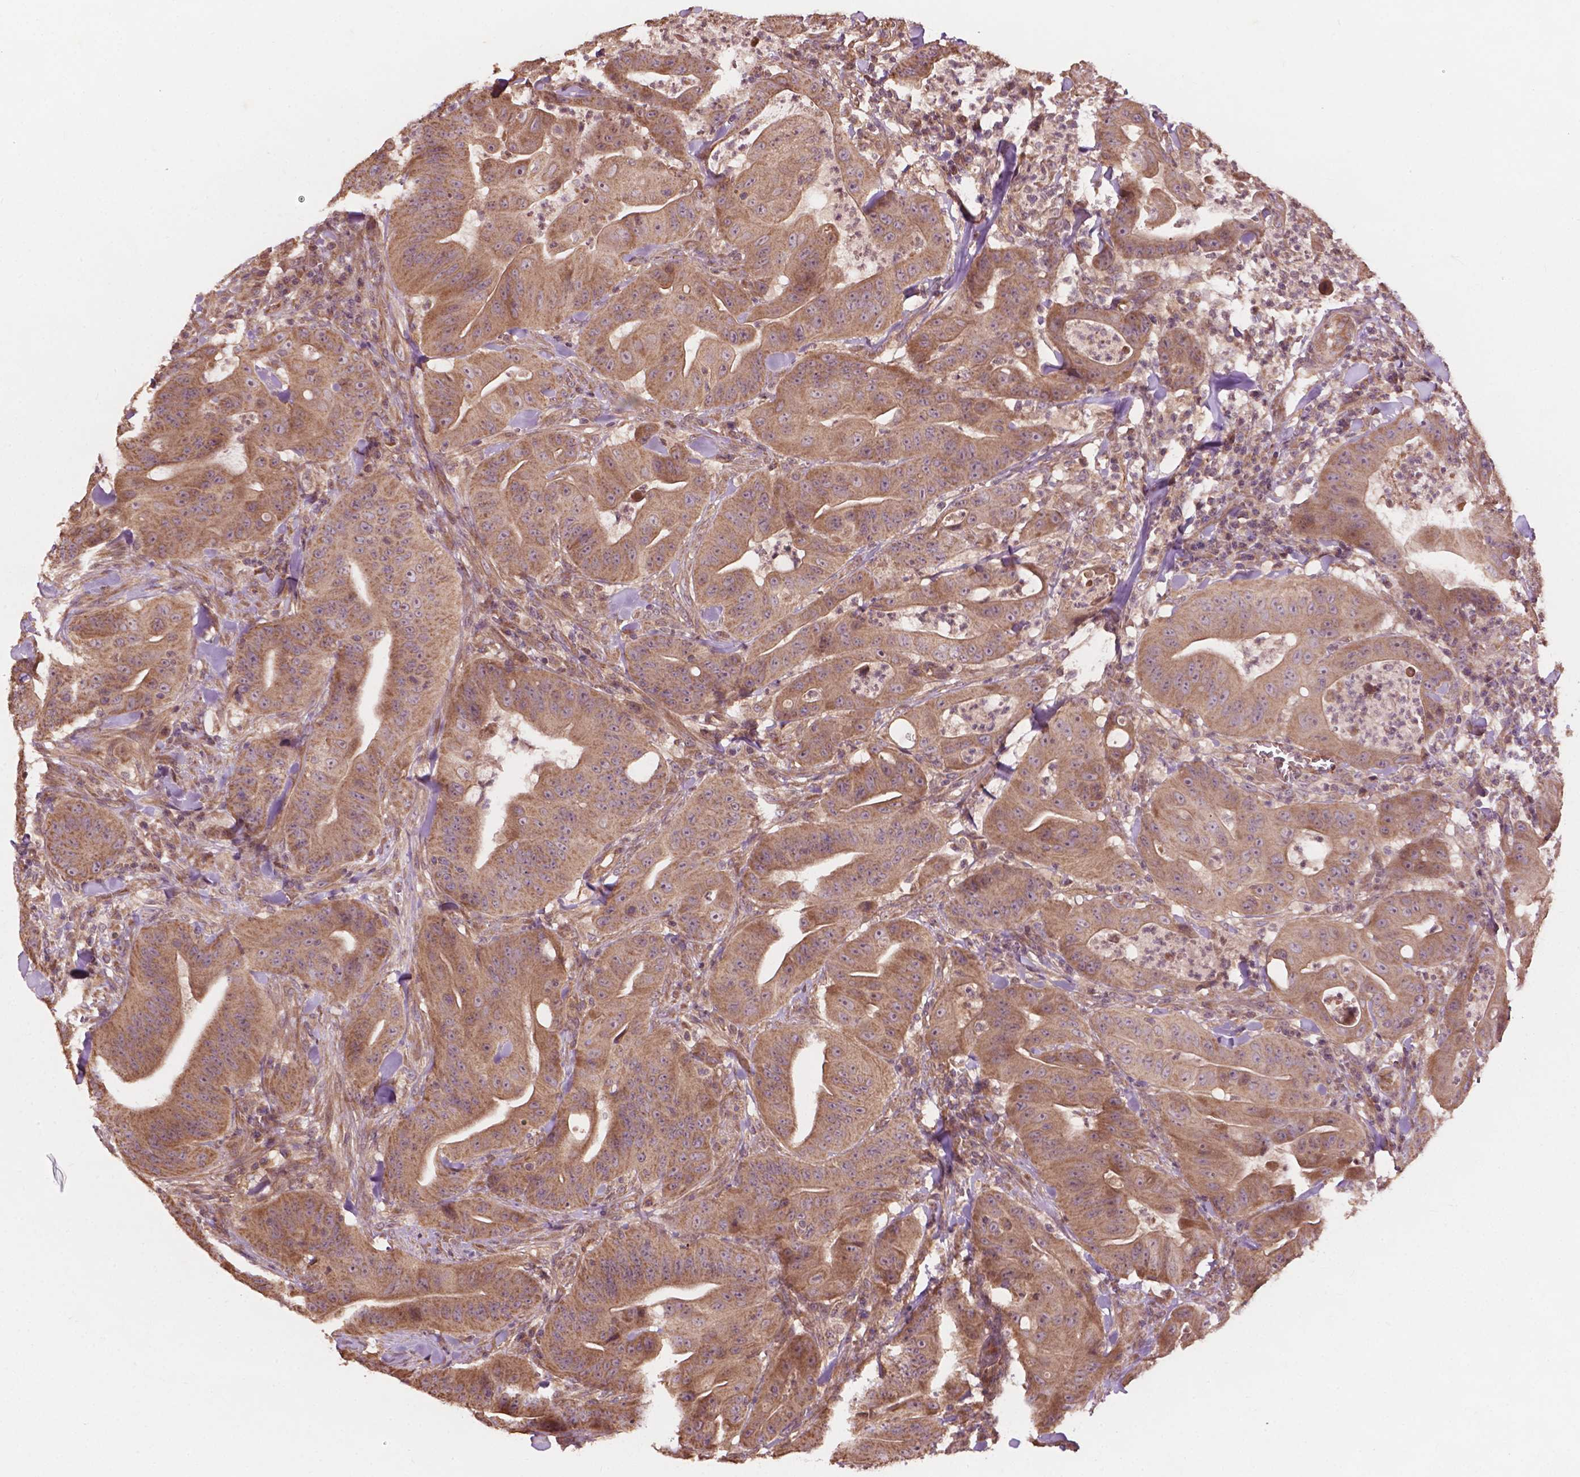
{"staining": {"intensity": "moderate", "quantity": ">75%", "location": "cytoplasmic/membranous"}, "tissue": "colorectal cancer", "cell_type": "Tumor cells", "image_type": "cancer", "snomed": [{"axis": "morphology", "description": "Adenocarcinoma, NOS"}, {"axis": "topography", "description": "Colon"}], "caption": "High-power microscopy captured an immunohistochemistry (IHC) photomicrograph of colorectal cancer (adenocarcinoma), revealing moderate cytoplasmic/membranous positivity in approximately >75% of tumor cells. The staining was performed using DAB to visualize the protein expression in brown, while the nuclei were stained in blue with hematoxylin (Magnification: 20x).", "gene": "CDC42BPA", "patient": {"sex": "male", "age": 33}}